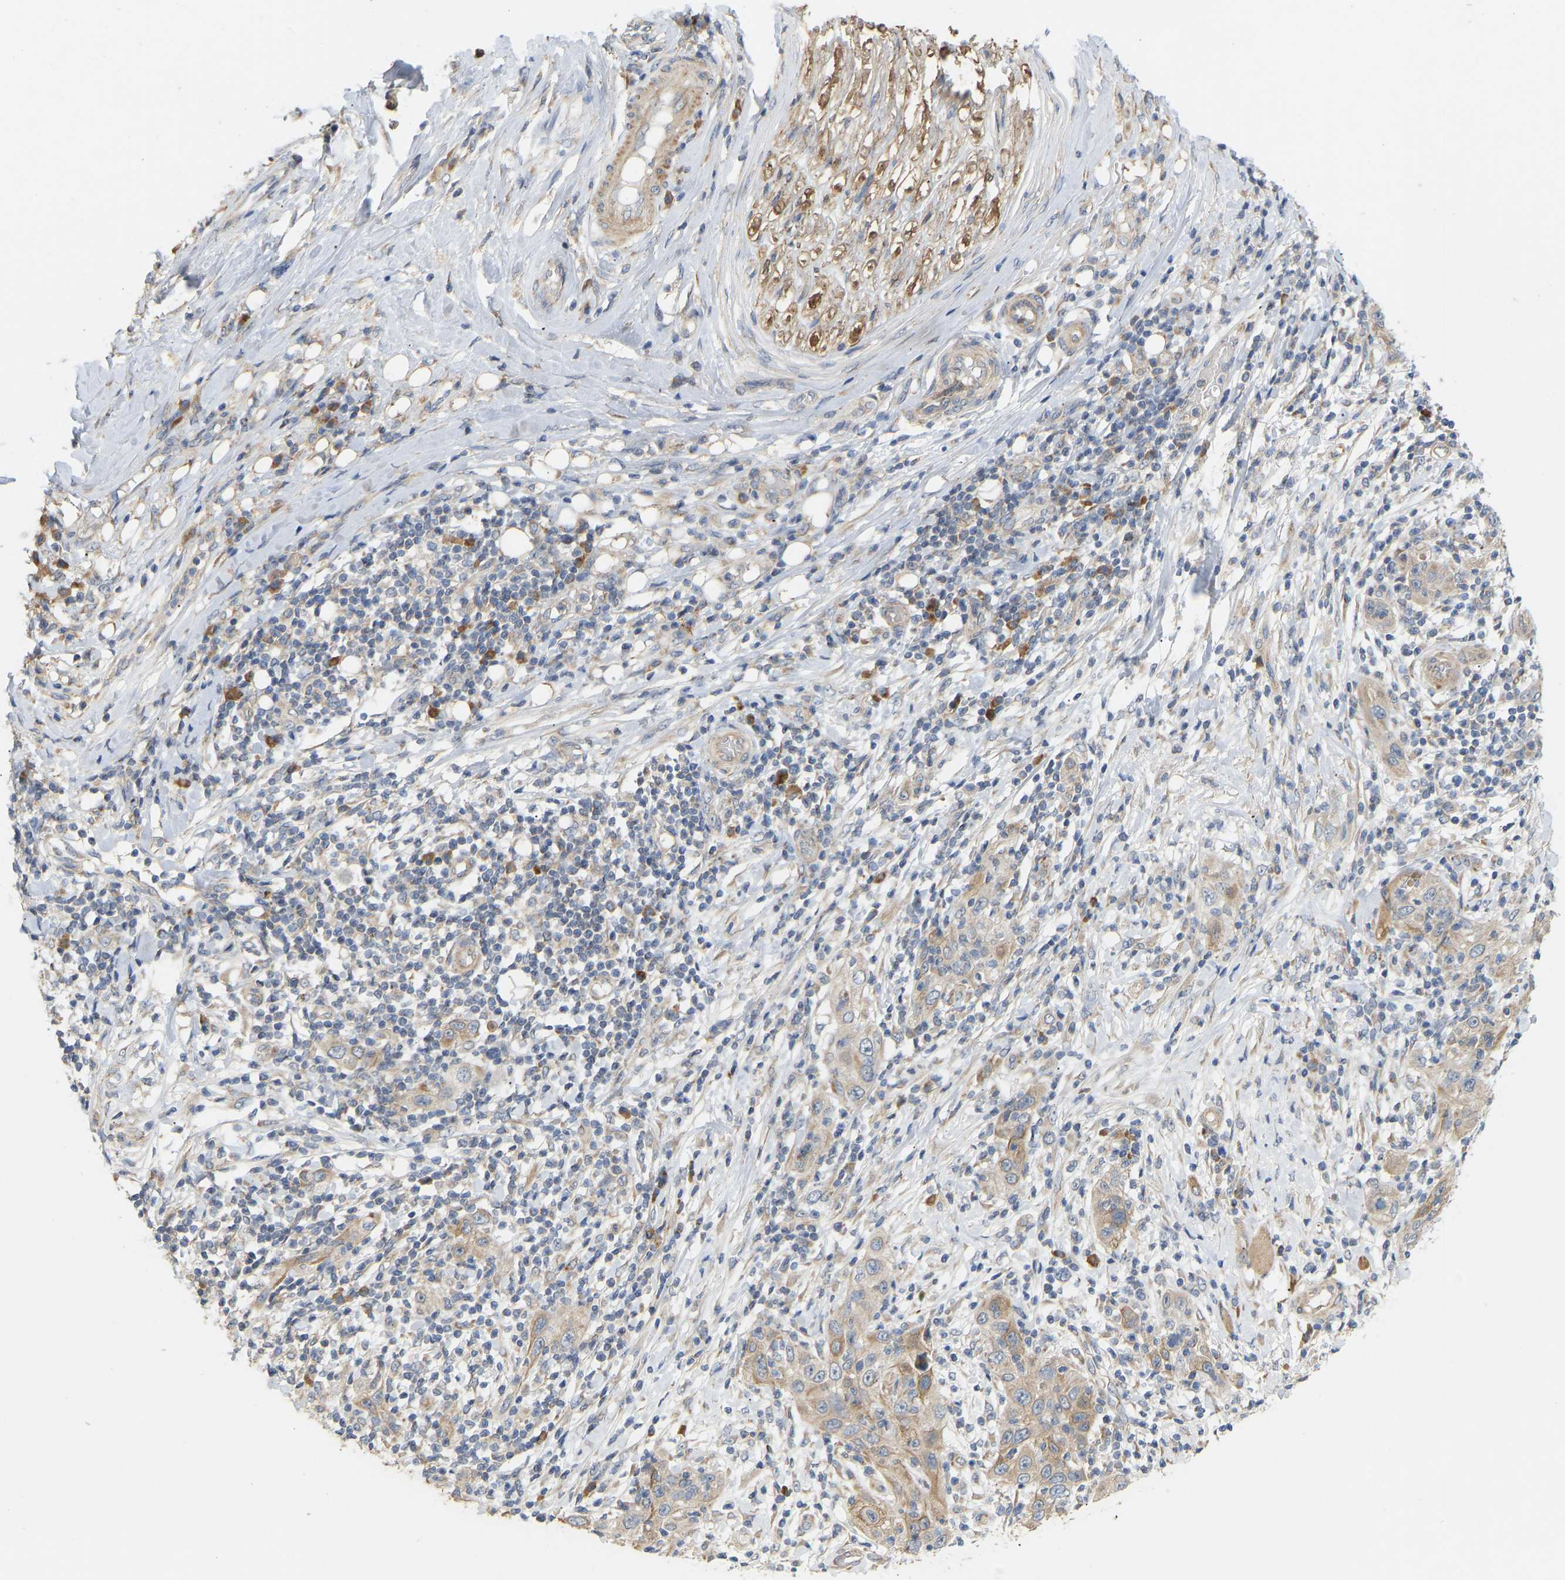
{"staining": {"intensity": "weak", "quantity": ">75%", "location": "cytoplasmic/membranous"}, "tissue": "skin cancer", "cell_type": "Tumor cells", "image_type": "cancer", "snomed": [{"axis": "morphology", "description": "Squamous cell carcinoma, NOS"}, {"axis": "topography", "description": "Skin"}], "caption": "Squamous cell carcinoma (skin) tissue reveals weak cytoplasmic/membranous staining in approximately >75% of tumor cells, visualized by immunohistochemistry.", "gene": "HACD2", "patient": {"sex": "female", "age": 88}}